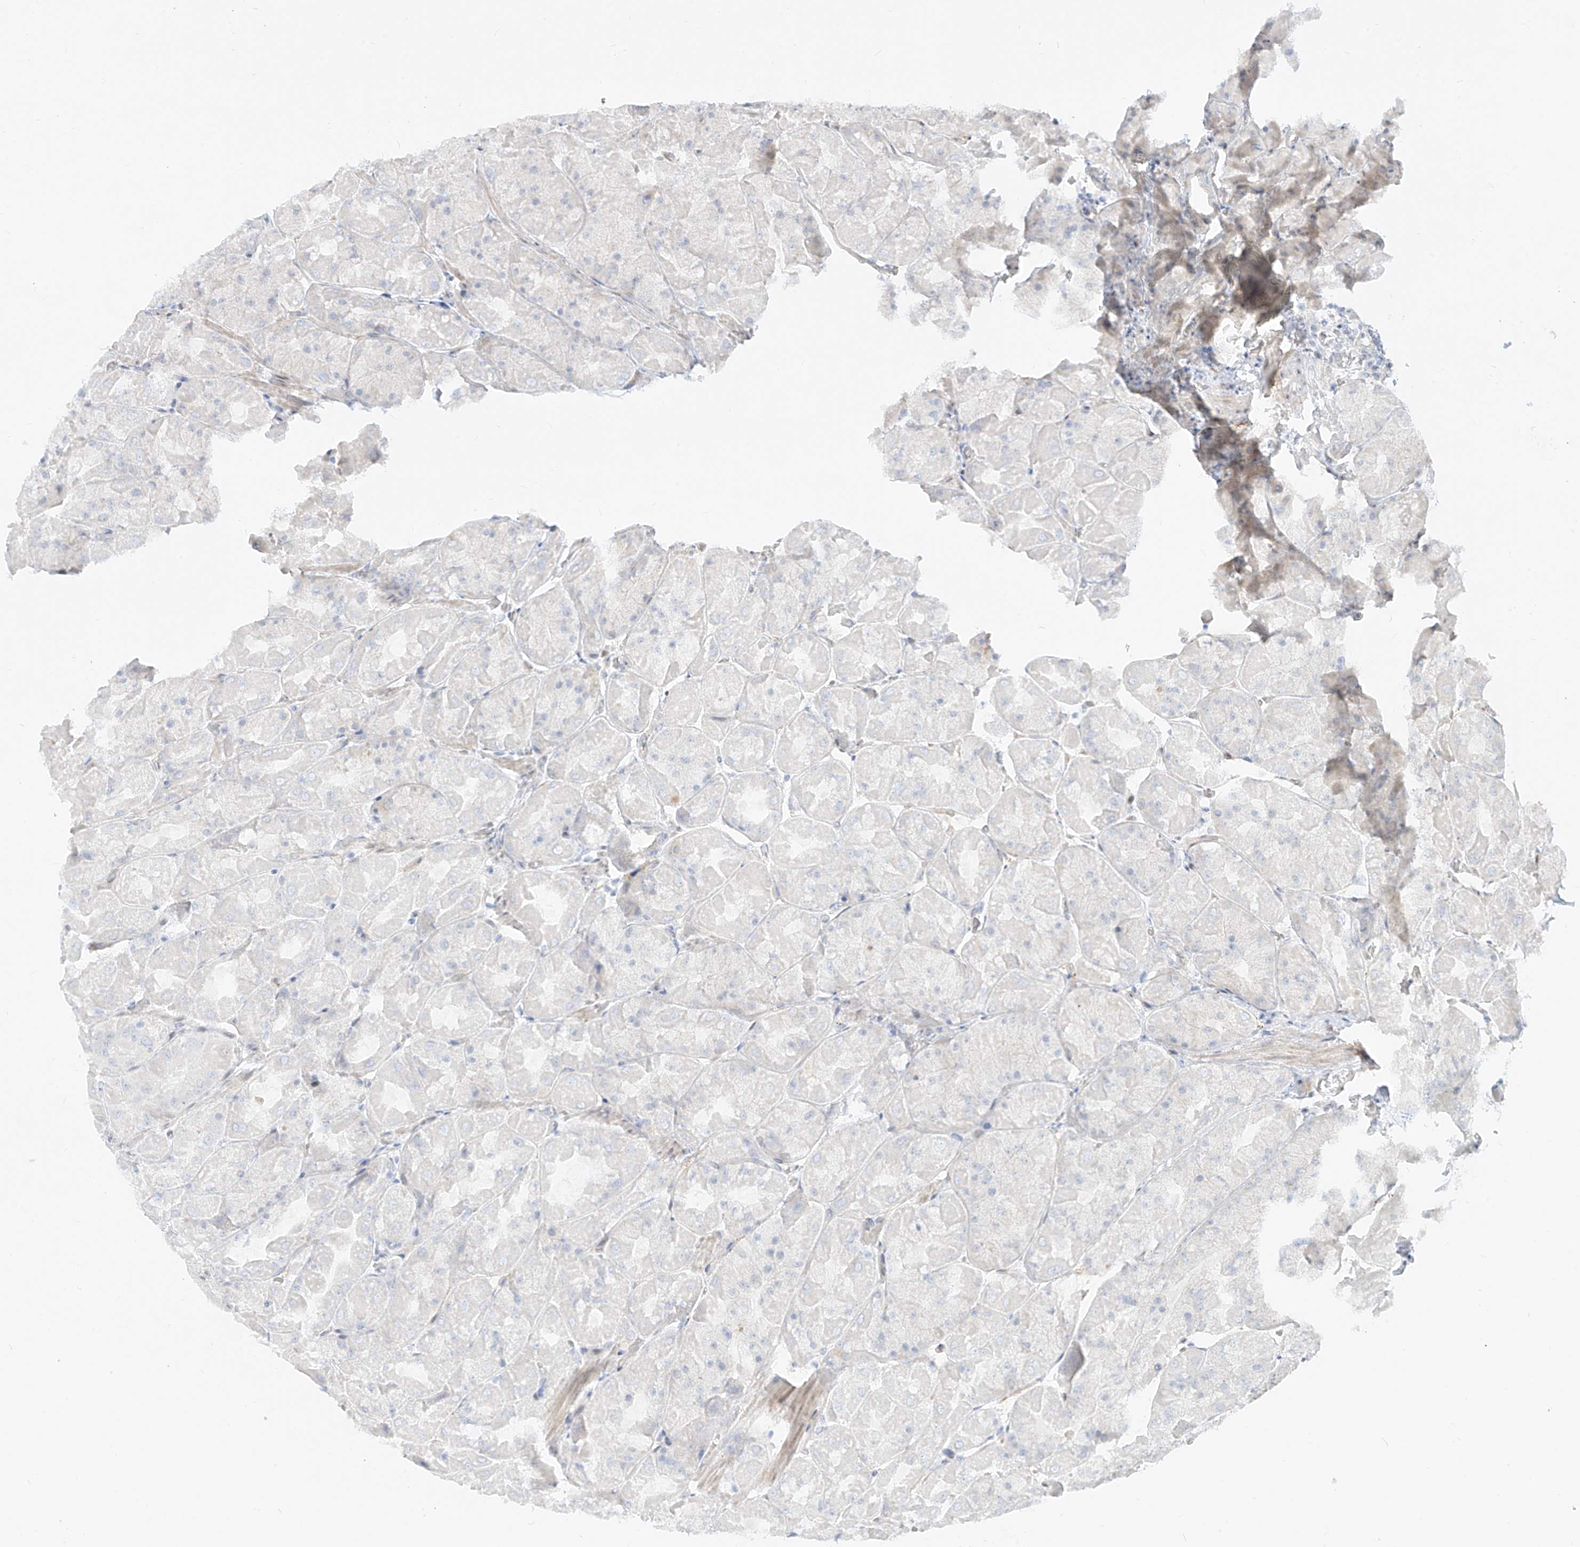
{"staining": {"intensity": "negative", "quantity": "none", "location": "none"}, "tissue": "stomach", "cell_type": "Glandular cells", "image_type": "normal", "snomed": [{"axis": "morphology", "description": "Normal tissue, NOS"}, {"axis": "topography", "description": "Stomach"}], "caption": "Photomicrograph shows no protein positivity in glandular cells of normal stomach.", "gene": "NHSL1", "patient": {"sex": "female", "age": 61}}